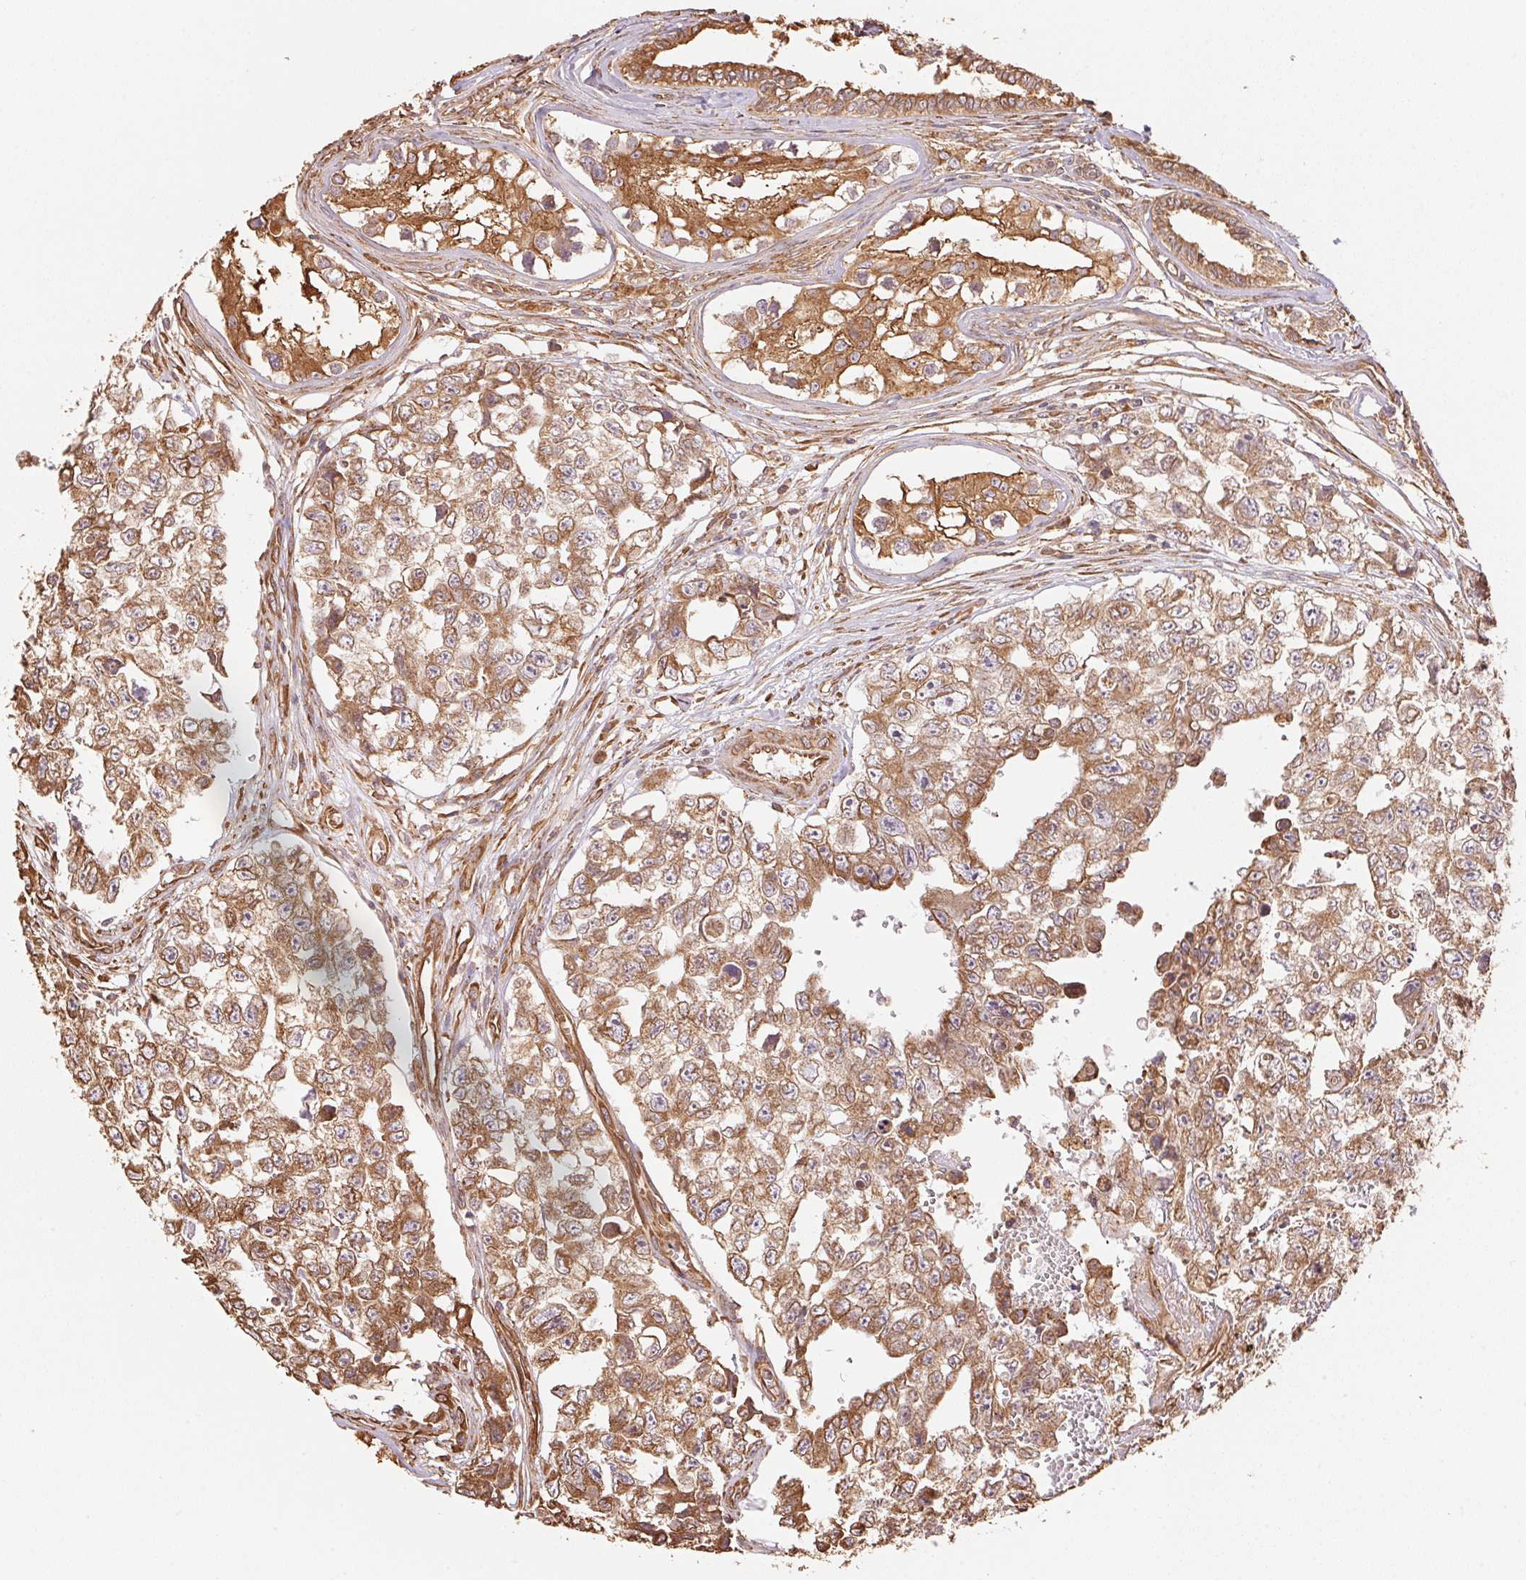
{"staining": {"intensity": "moderate", "quantity": ">75%", "location": "cytoplasmic/membranous"}, "tissue": "testis cancer", "cell_type": "Tumor cells", "image_type": "cancer", "snomed": [{"axis": "morphology", "description": "Carcinoma, Embryonal, NOS"}, {"axis": "topography", "description": "Testis"}], "caption": "Immunohistochemistry (IHC) (DAB (3,3'-diaminobenzidine)) staining of testis embryonal carcinoma displays moderate cytoplasmic/membranous protein staining in approximately >75% of tumor cells.", "gene": "C6orf163", "patient": {"sex": "male", "age": 18}}